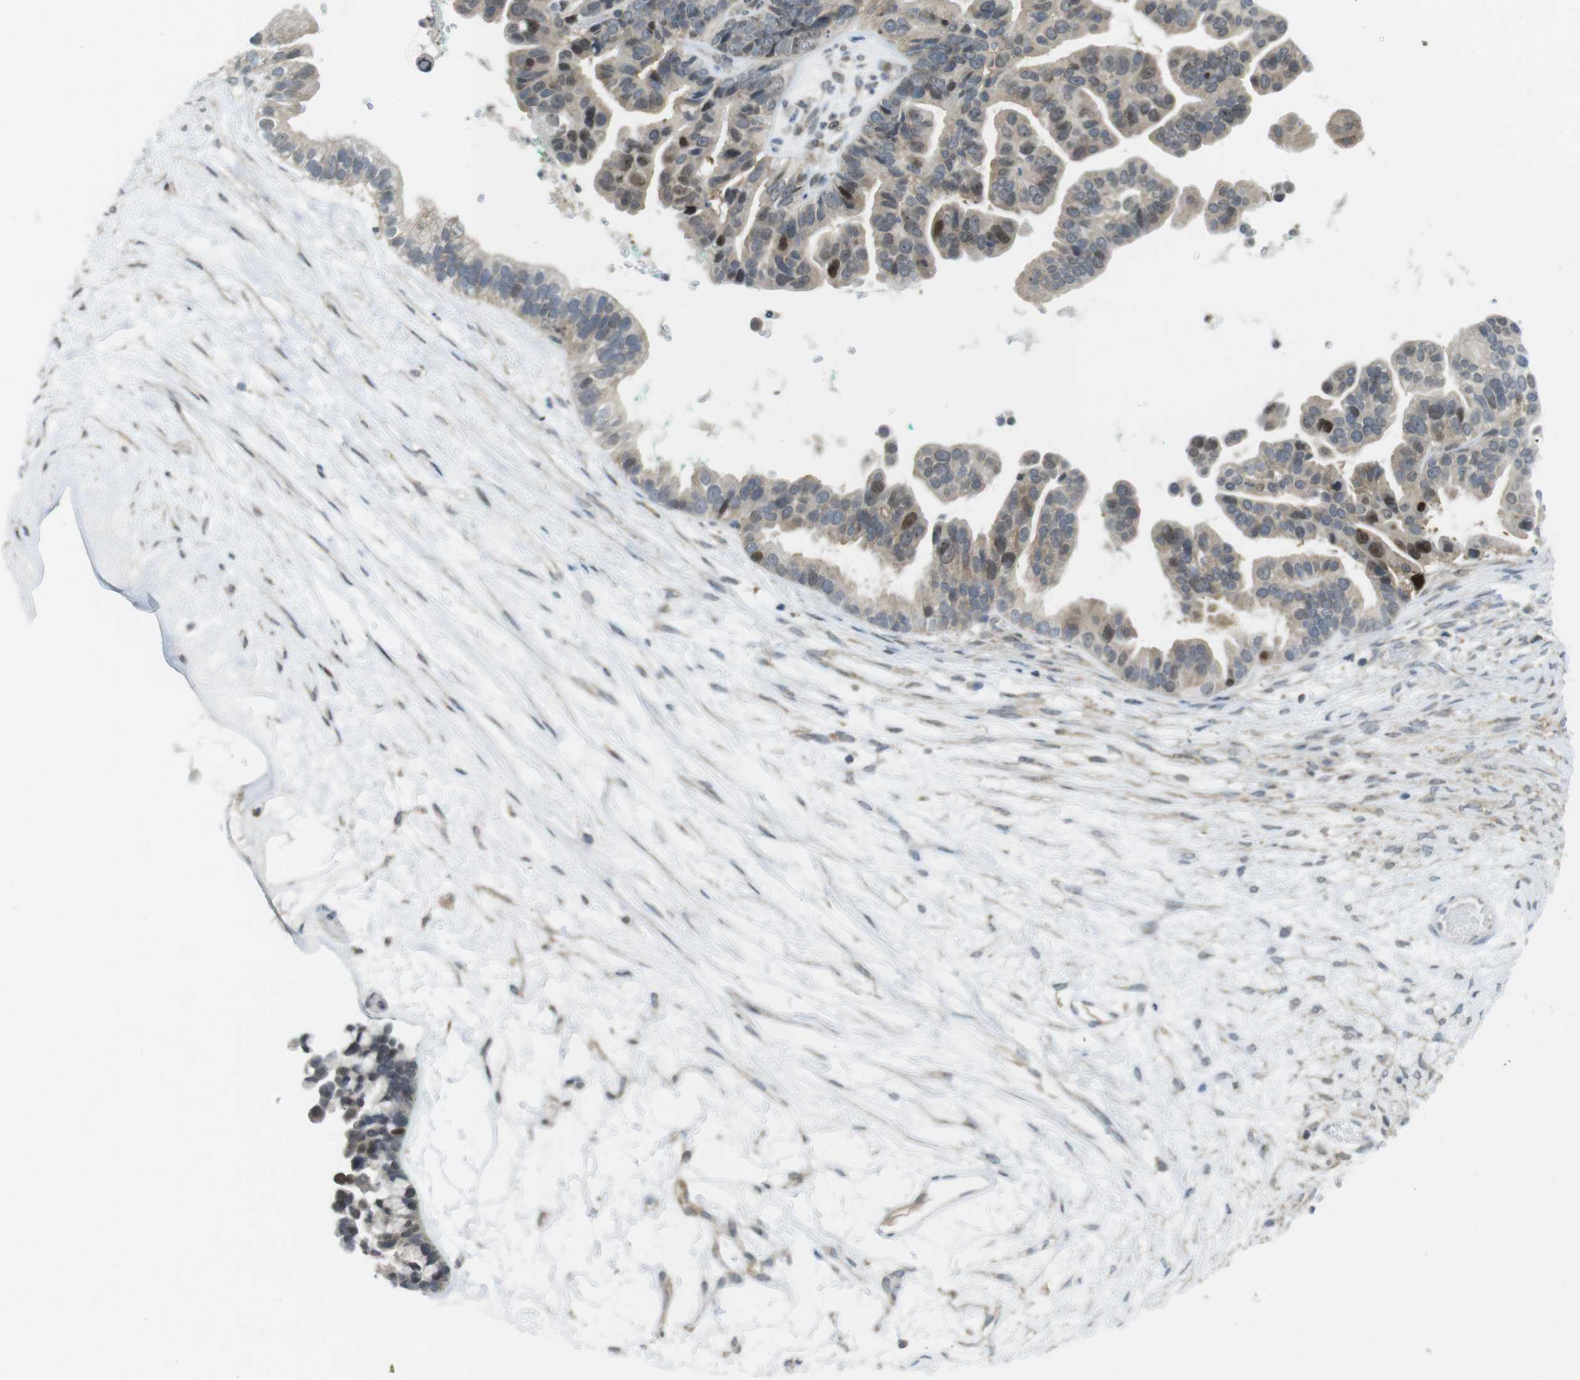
{"staining": {"intensity": "moderate", "quantity": "<25%", "location": "cytoplasmic/membranous,nuclear"}, "tissue": "ovarian cancer", "cell_type": "Tumor cells", "image_type": "cancer", "snomed": [{"axis": "morphology", "description": "Cystadenocarcinoma, serous, NOS"}, {"axis": "topography", "description": "Ovary"}], "caption": "Tumor cells reveal moderate cytoplasmic/membranous and nuclear expression in approximately <25% of cells in ovarian serous cystadenocarcinoma.", "gene": "RCC1", "patient": {"sex": "female", "age": 56}}